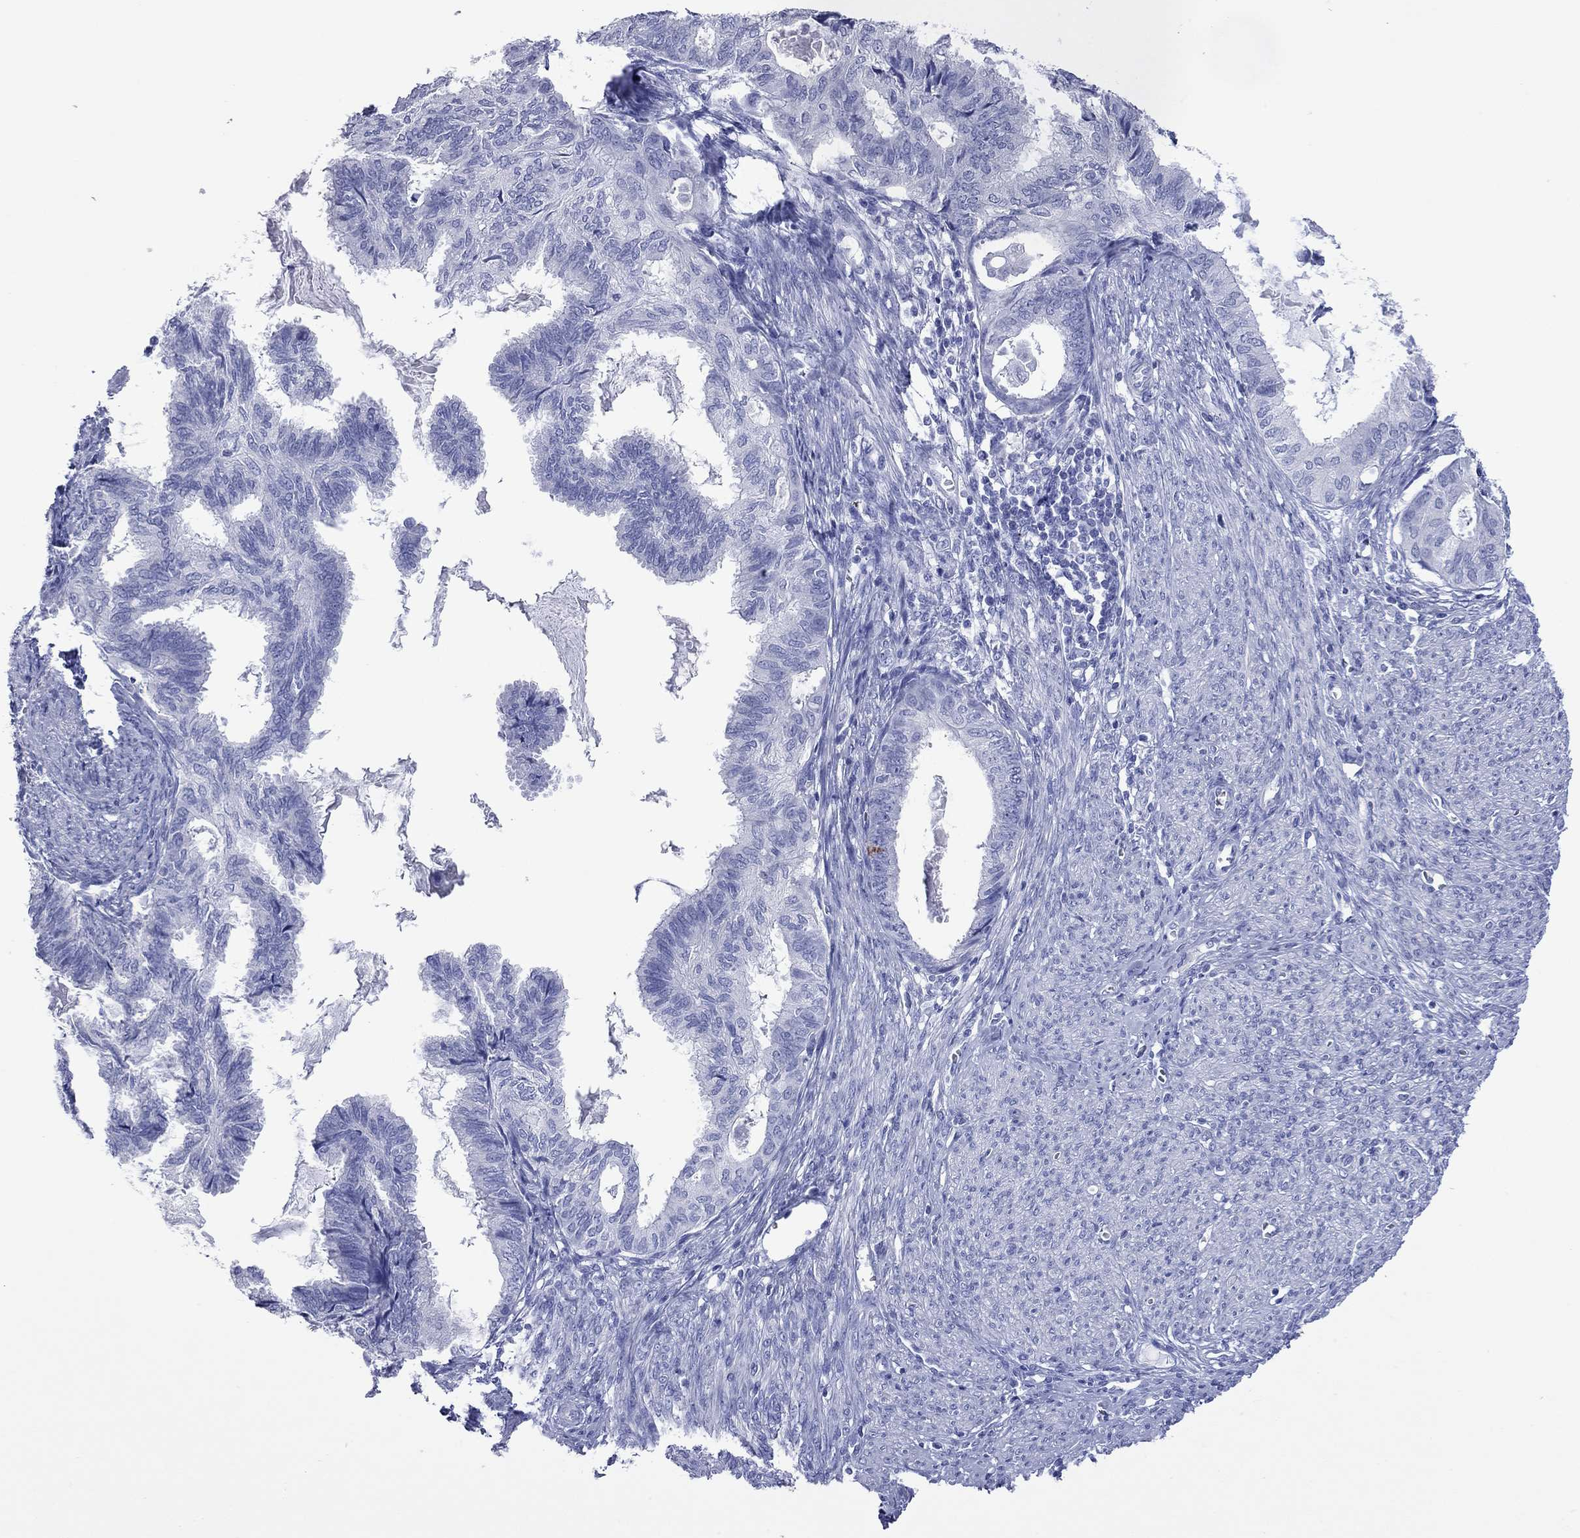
{"staining": {"intensity": "negative", "quantity": "none", "location": "none"}, "tissue": "endometrial cancer", "cell_type": "Tumor cells", "image_type": "cancer", "snomed": [{"axis": "morphology", "description": "Adenocarcinoma, NOS"}, {"axis": "topography", "description": "Endometrium"}], "caption": "Tumor cells show no significant protein expression in endometrial cancer (adenocarcinoma). The staining was performed using DAB to visualize the protein expression in brown, while the nuclei were stained in blue with hematoxylin (Magnification: 20x).", "gene": "VSIG10", "patient": {"sex": "female", "age": 86}}